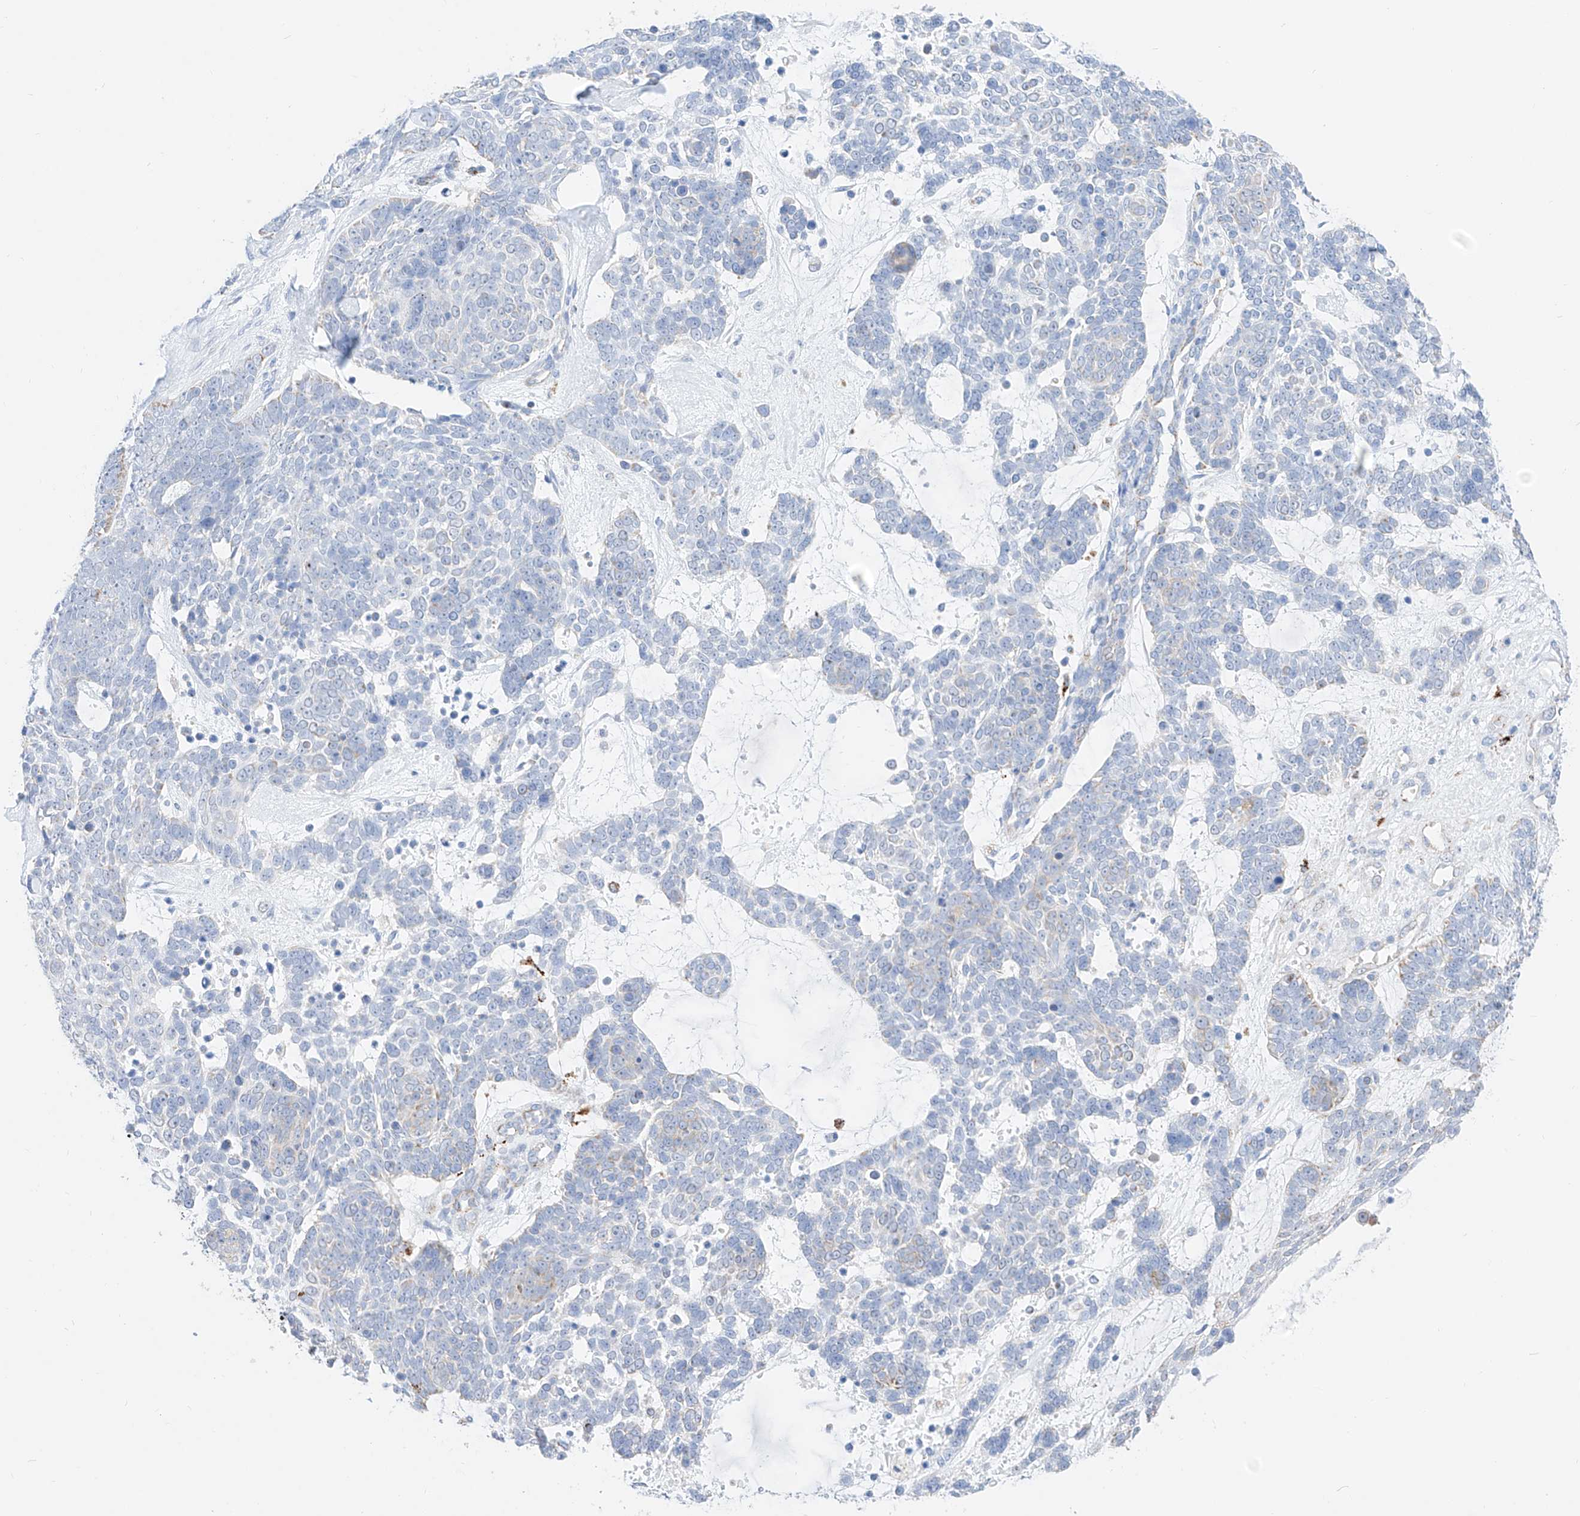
{"staining": {"intensity": "negative", "quantity": "none", "location": "none"}, "tissue": "skin cancer", "cell_type": "Tumor cells", "image_type": "cancer", "snomed": [{"axis": "morphology", "description": "Basal cell carcinoma"}, {"axis": "topography", "description": "Skin"}], "caption": "DAB (3,3'-diaminobenzidine) immunohistochemical staining of skin cancer (basal cell carcinoma) shows no significant positivity in tumor cells.", "gene": "C6orf62", "patient": {"sex": "female", "age": 81}}